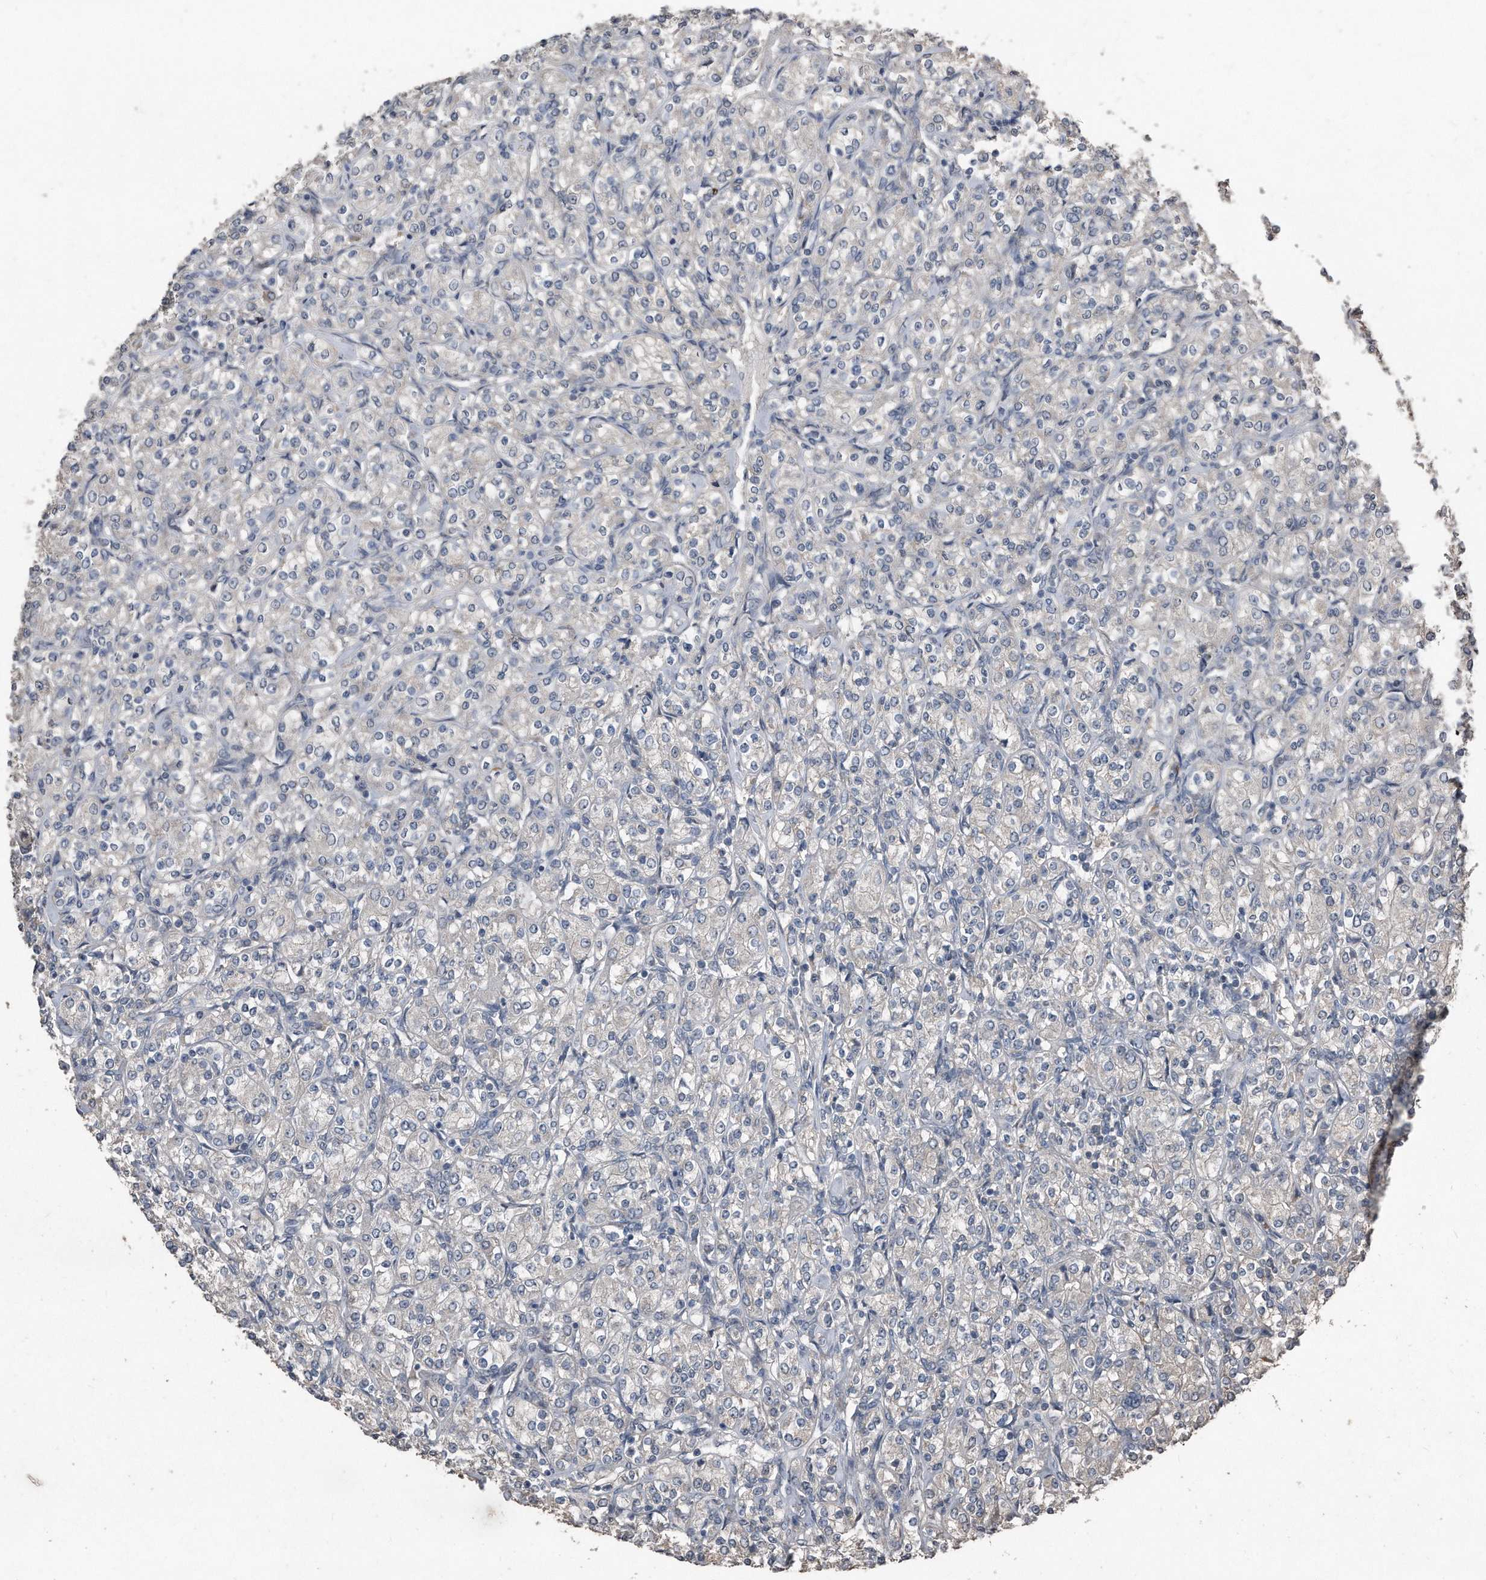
{"staining": {"intensity": "negative", "quantity": "none", "location": "none"}, "tissue": "renal cancer", "cell_type": "Tumor cells", "image_type": "cancer", "snomed": [{"axis": "morphology", "description": "Adenocarcinoma, NOS"}, {"axis": "topography", "description": "Kidney"}], "caption": "The histopathology image demonstrates no significant positivity in tumor cells of renal cancer (adenocarcinoma).", "gene": "ANKRD10", "patient": {"sex": "male", "age": 77}}